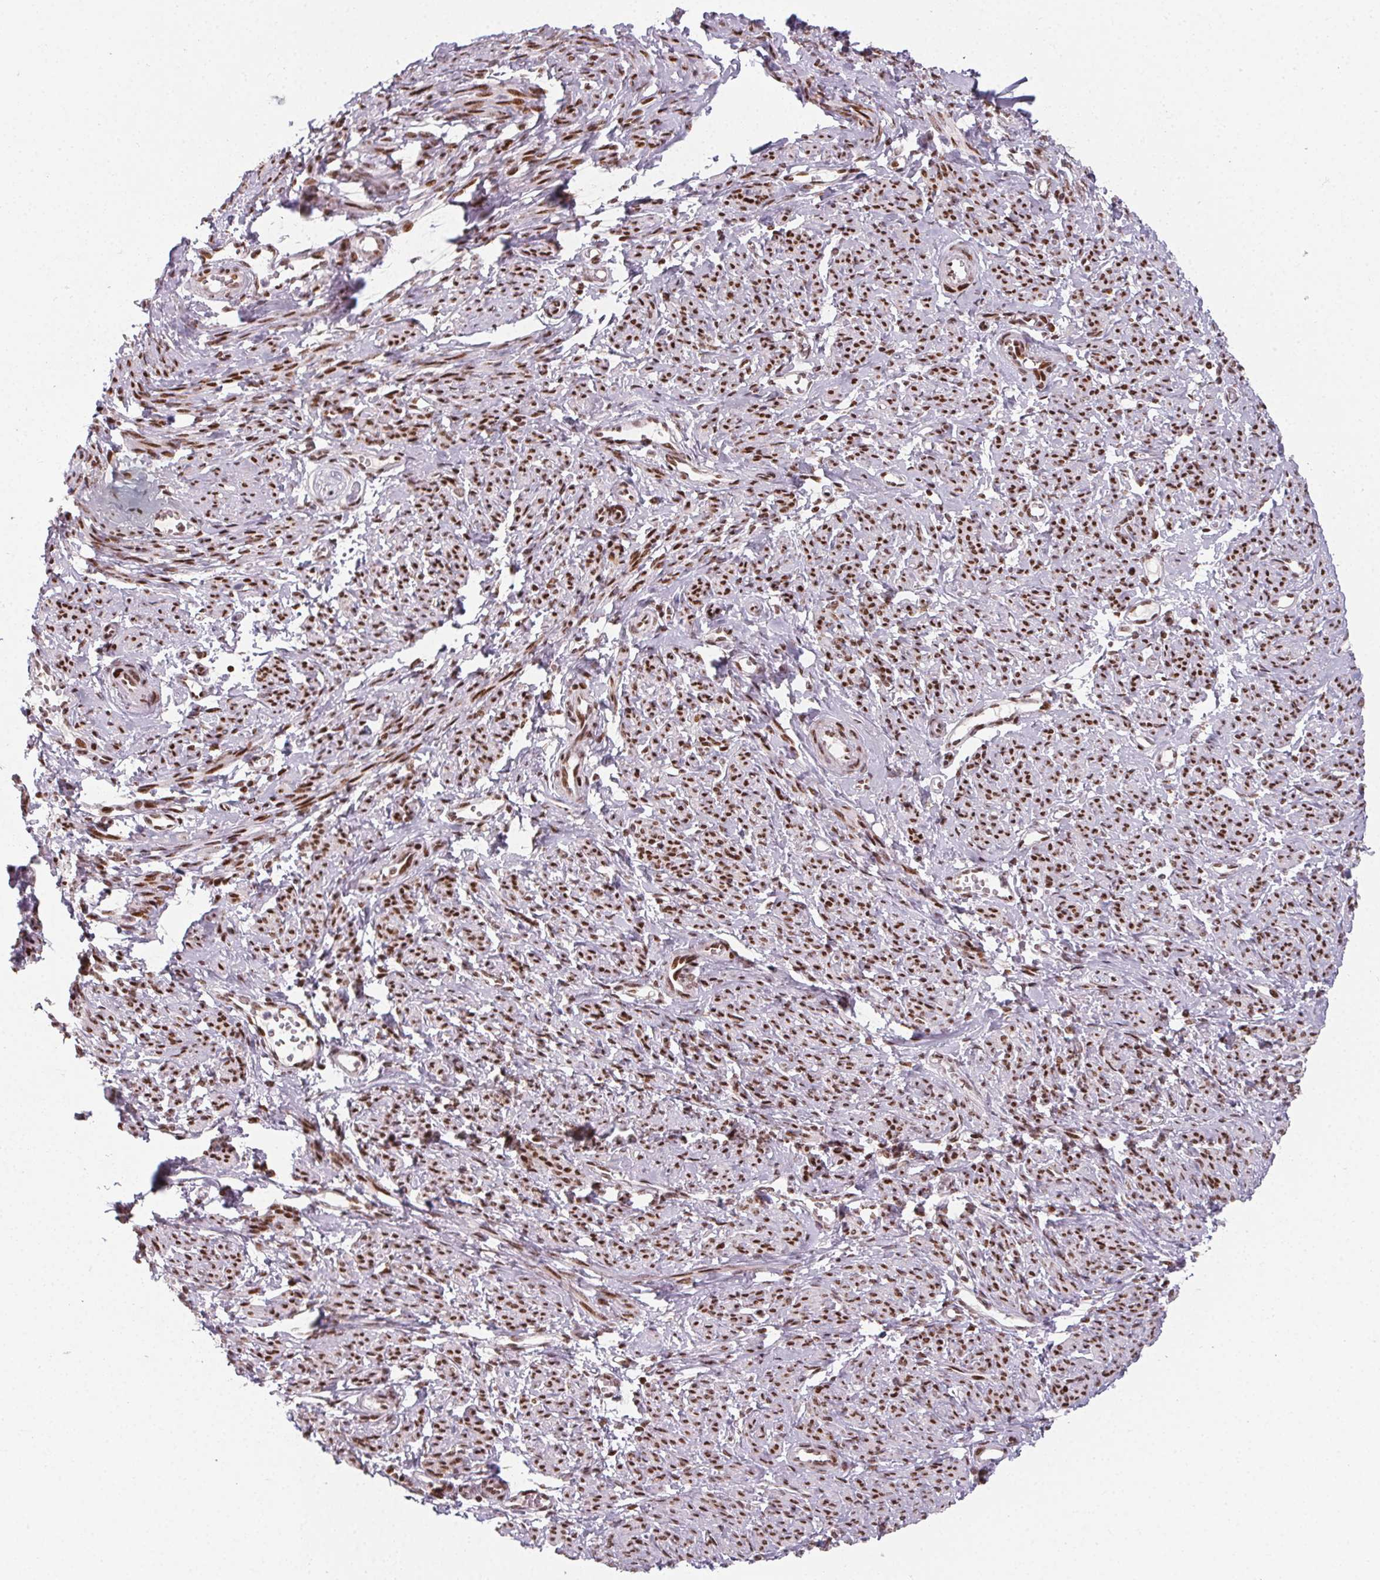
{"staining": {"intensity": "strong", "quantity": ">75%", "location": "nuclear"}, "tissue": "smooth muscle", "cell_type": "Smooth muscle cells", "image_type": "normal", "snomed": [{"axis": "morphology", "description": "Normal tissue, NOS"}, {"axis": "topography", "description": "Smooth muscle"}], "caption": "Immunohistochemistry (IHC) micrograph of benign human smooth muscle stained for a protein (brown), which exhibits high levels of strong nuclear staining in about >75% of smooth muscle cells.", "gene": "KMT2A", "patient": {"sex": "female", "age": 65}}